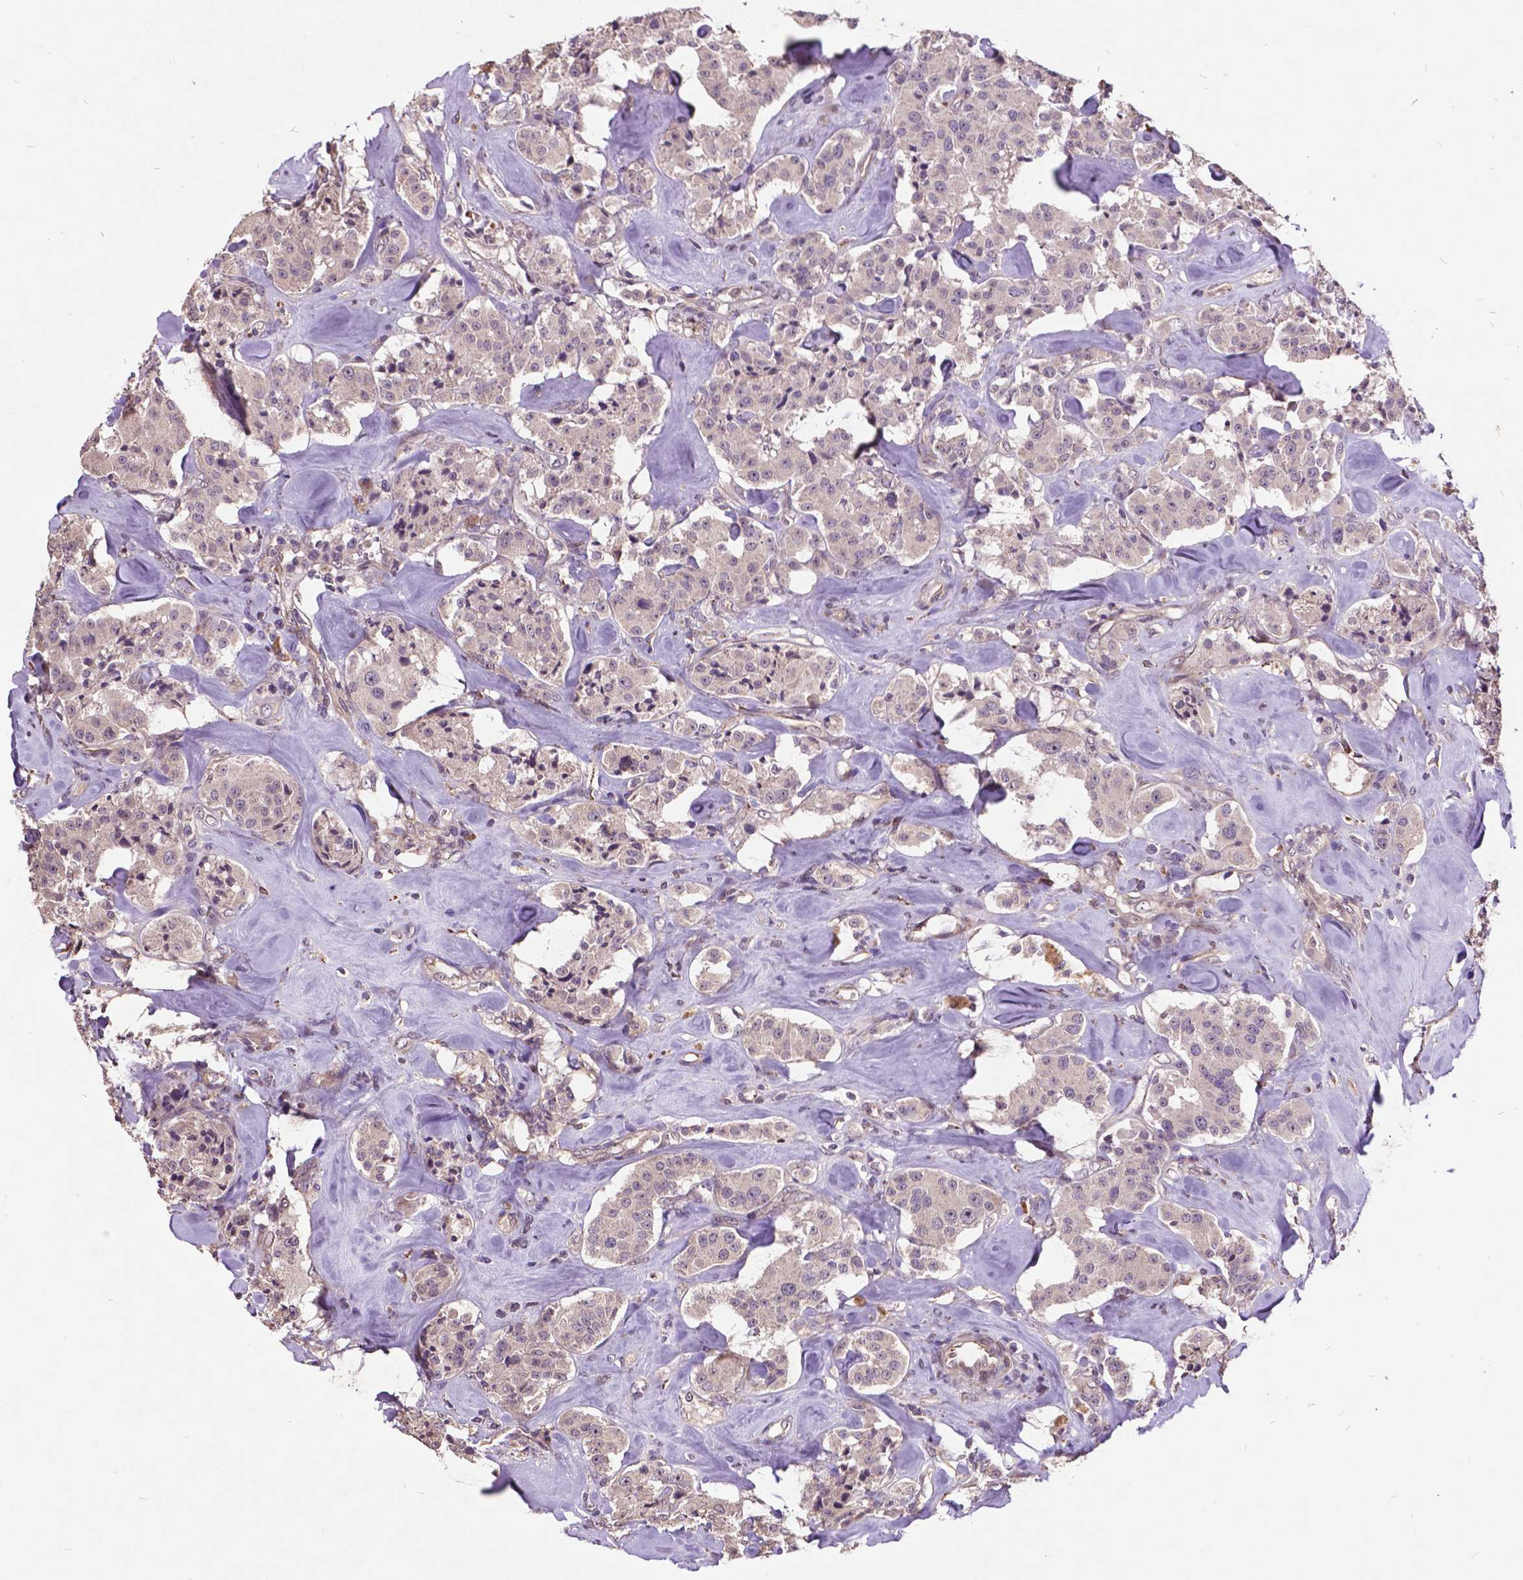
{"staining": {"intensity": "negative", "quantity": "none", "location": "none"}, "tissue": "carcinoid", "cell_type": "Tumor cells", "image_type": "cancer", "snomed": [{"axis": "morphology", "description": "Carcinoid, malignant, NOS"}, {"axis": "topography", "description": "Pancreas"}], "caption": "DAB immunohistochemical staining of carcinoid shows no significant staining in tumor cells.", "gene": "AP1S3", "patient": {"sex": "male", "age": 41}}